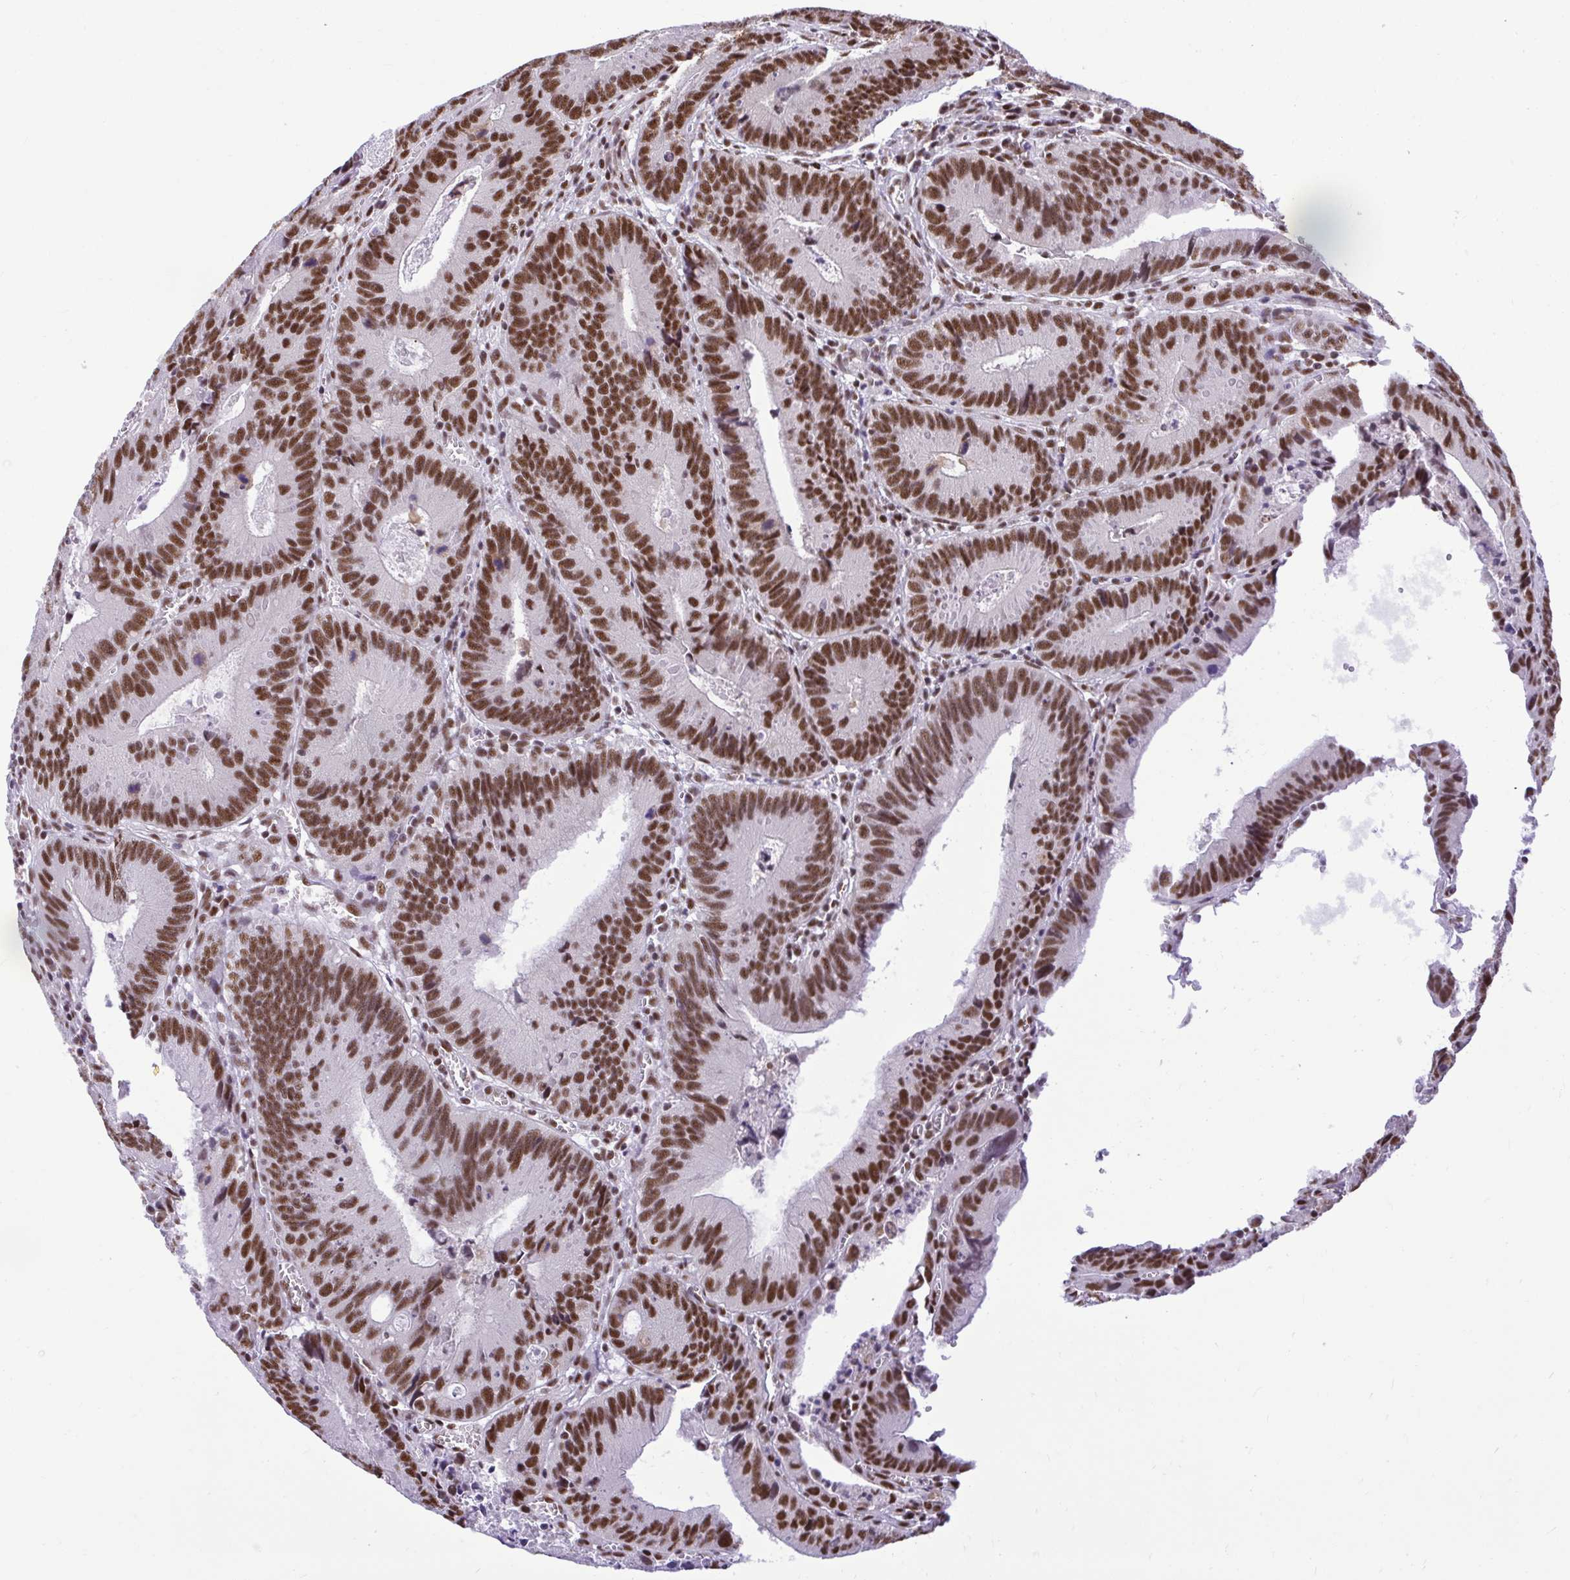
{"staining": {"intensity": "strong", "quantity": ">75%", "location": "nuclear"}, "tissue": "colorectal cancer", "cell_type": "Tumor cells", "image_type": "cancer", "snomed": [{"axis": "morphology", "description": "Adenocarcinoma, NOS"}, {"axis": "topography", "description": "Rectum"}], "caption": "High-power microscopy captured an IHC photomicrograph of colorectal adenocarcinoma, revealing strong nuclear positivity in about >75% of tumor cells. The protein is shown in brown color, while the nuclei are stained blue.", "gene": "PRPF19", "patient": {"sex": "female", "age": 81}}